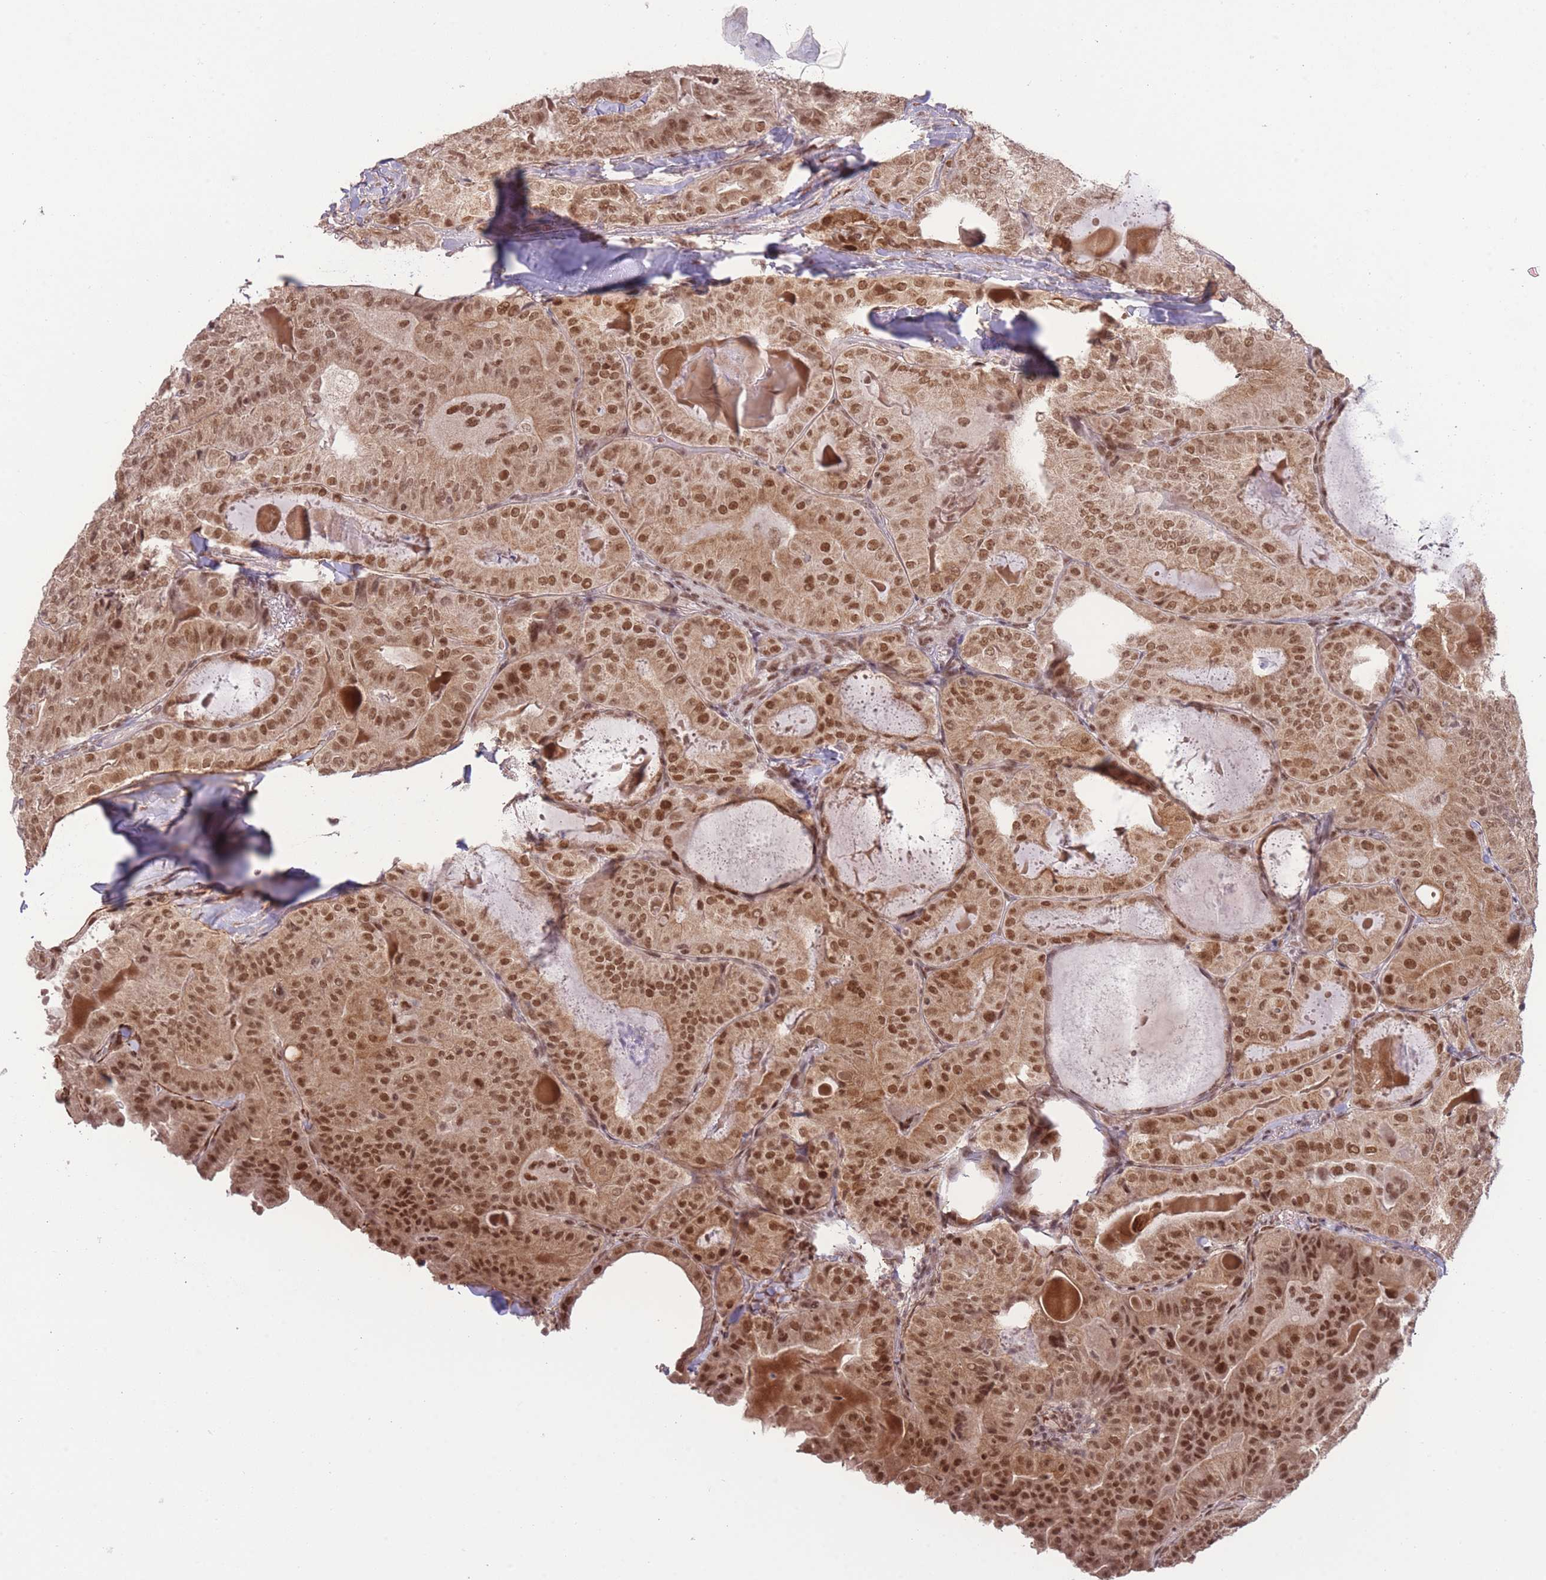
{"staining": {"intensity": "moderate", "quantity": ">75%", "location": "cytoplasmic/membranous,nuclear"}, "tissue": "thyroid cancer", "cell_type": "Tumor cells", "image_type": "cancer", "snomed": [{"axis": "morphology", "description": "Papillary adenocarcinoma, NOS"}, {"axis": "topography", "description": "Thyroid gland"}], "caption": "Immunohistochemical staining of thyroid cancer shows moderate cytoplasmic/membranous and nuclear protein expression in about >75% of tumor cells. The staining is performed using DAB (3,3'-diaminobenzidine) brown chromogen to label protein expression. The nuclei are counter-stained blue using hematoxylin.", "gene": "CARD8", "patient": {"sex": "female", "age": 68}}